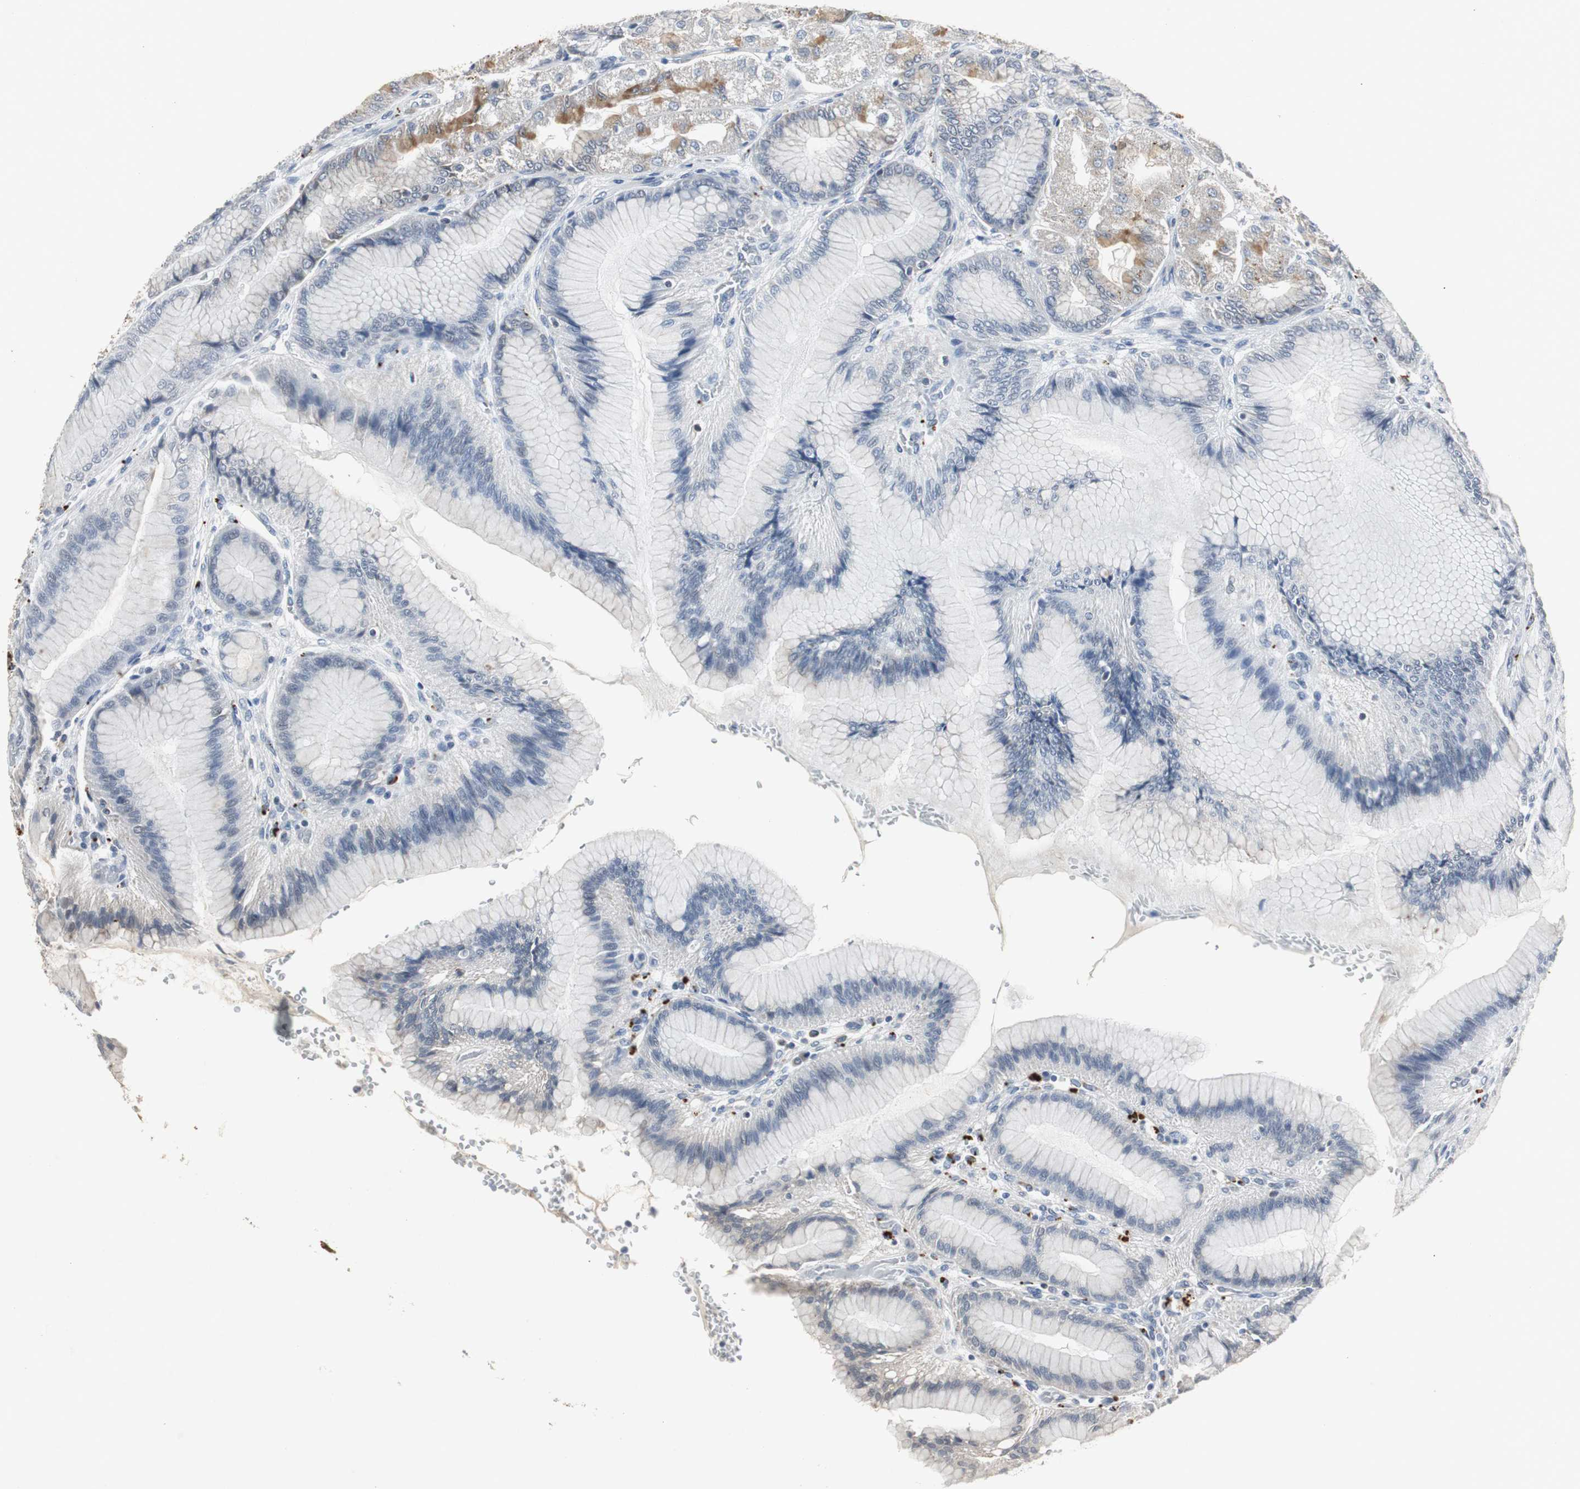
{"staining": {"intensity": "moderate", "quantity": "<25%", "location": "cytoplasmic/membranous"}, "tissue": "stomach", "cell_type": "Glandular cells", "image_type": "normal", "snomed": [{"axis": "morphology", "description": "Normal tissue, NOS"}, {"axis": "morphology", "description": "Adenocarcinoma, NOS"}, {"axis": "topography", "description": "Stomach"}, {"axis": "topography", "description": "Stomach, lower"}], "caption": "Protein analysis of benign stomach demonstrates moderate cytoplasmic/membranous staining in approximately <25% of glandular cells.", "gene": "NLGN1", "patient": {"sex": "female", "age": 65}}